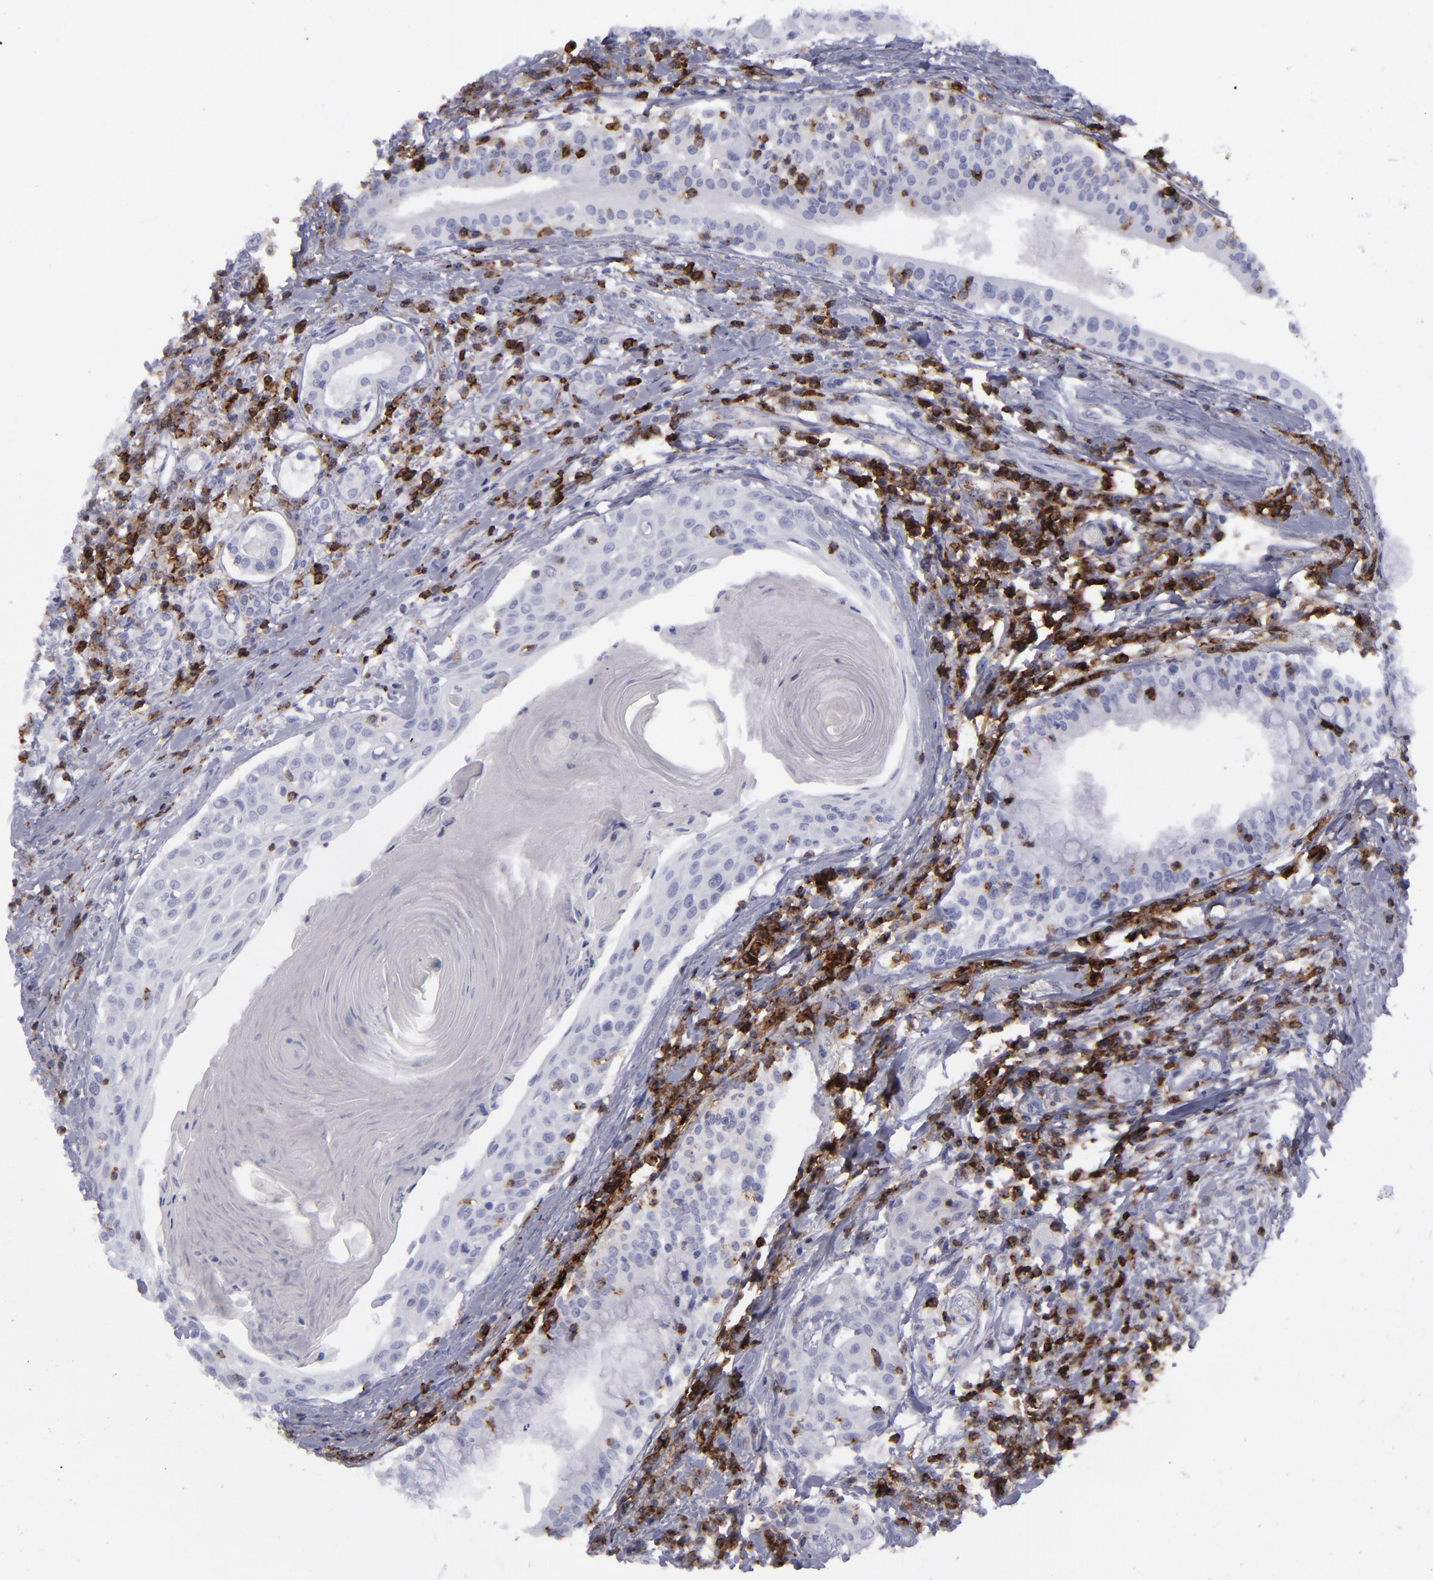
{"staining": {"intensity": "negative", "quantity": "none", "location": "none"}, "tissue": "head and neck cancer", "cell_type": "Tumor cells", "image_type": "cancer", "snomed": [{"axis": "morphology", "description": "Squamous cell carcinoma, NOS"}, {"axis": "morphology", "description": "Squamous cell carcinoma, metastatic, NOS"}, {"axis": "topography", "description": "Lymph node"}, {"axis": "topography", "description": "Salivary gland"}, {"axis": "topography", "description": "Head-Neck"}], "caption": "This is an immunohistochemistry photomicrograph of head and neck metastatic squamous cell carcinoma. There is no staining in tumor cells.", "gene": "CD27", "patient": {"sex": "female", "age": 74}}